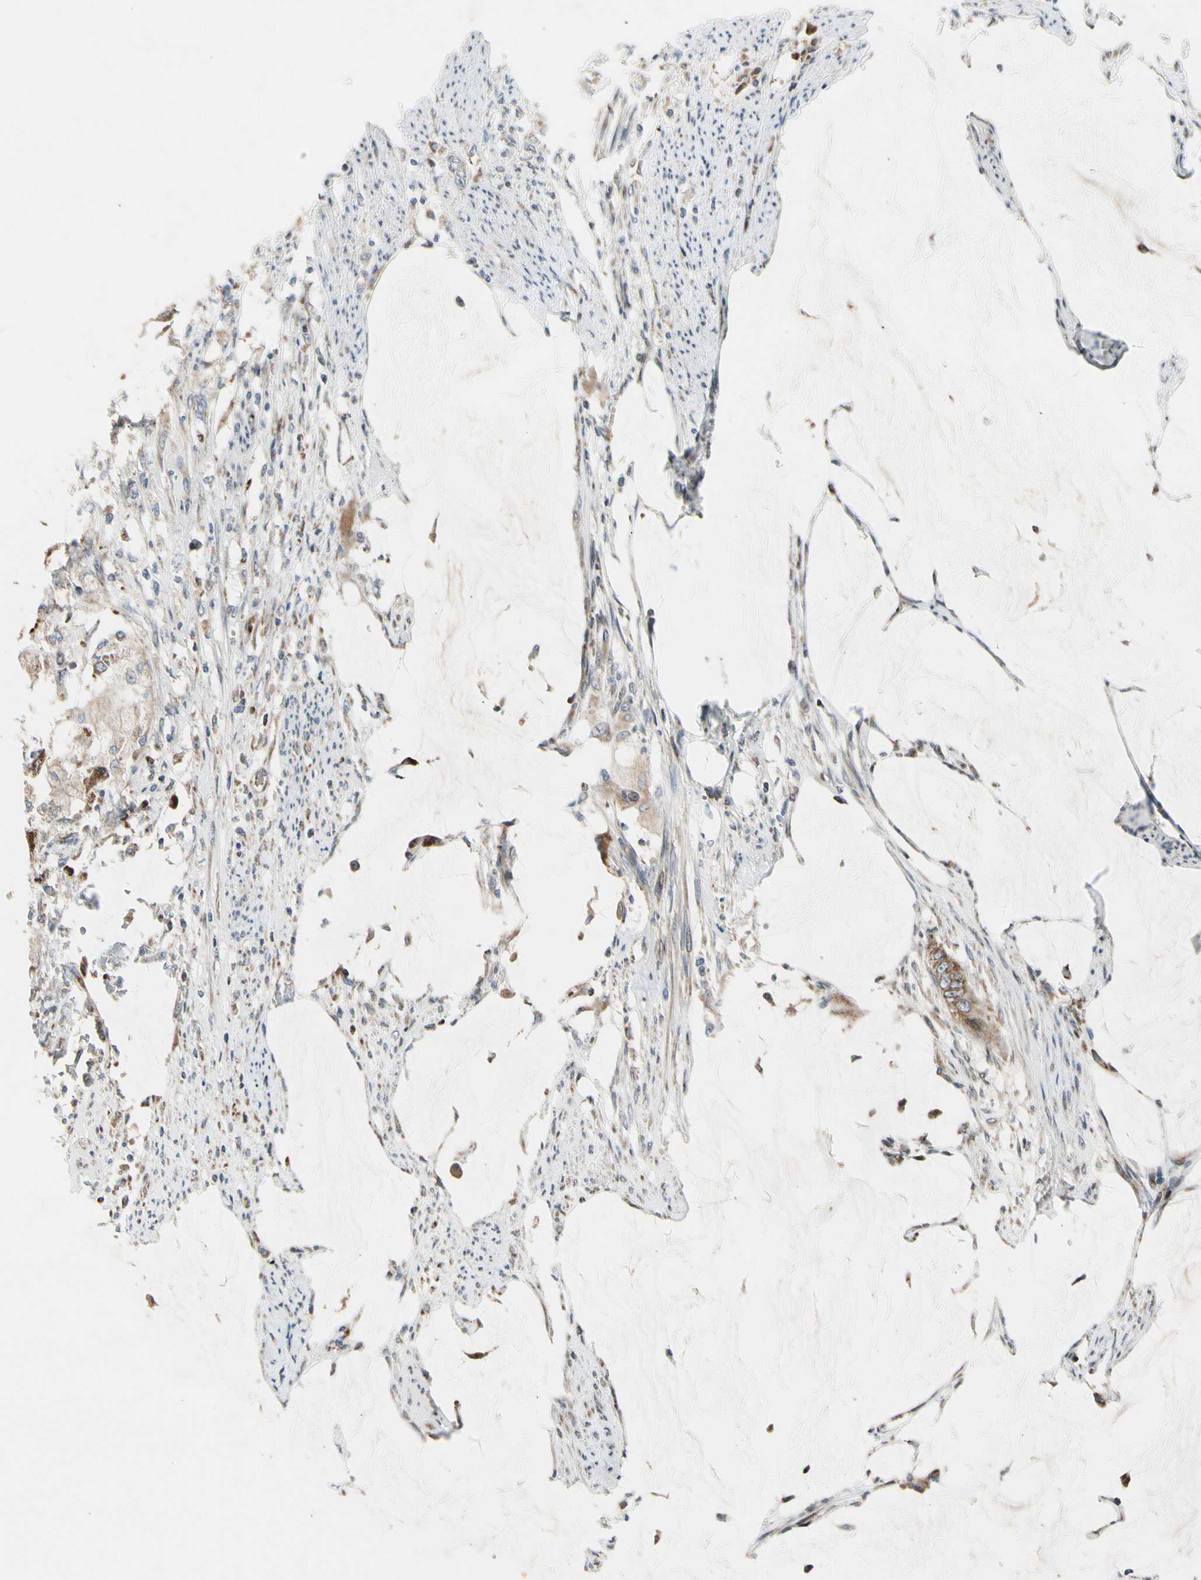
{"staining": {"intensity": "moderate", "quantity": ">75%", "location": "cytoplasmic/membranous"}, "tissue": "colorectal cancer", "cell_type": "Tumor cells", "image_type": "cancer", "snomed": [{"axis": "morphology", "description": "Adenocarcinoma, NOS"}, {"axis": "topography", "description": "Rectum"}], "caption": "This is a histology image of immunohistochemistry (IHC) staining of adenocarcinoma (colorectal), which shows moderate positivity in the cytoplasmic/membranous of tumor cells.", "gene": "NPHP3", "patient": {"sex": "female", "age": 77}}